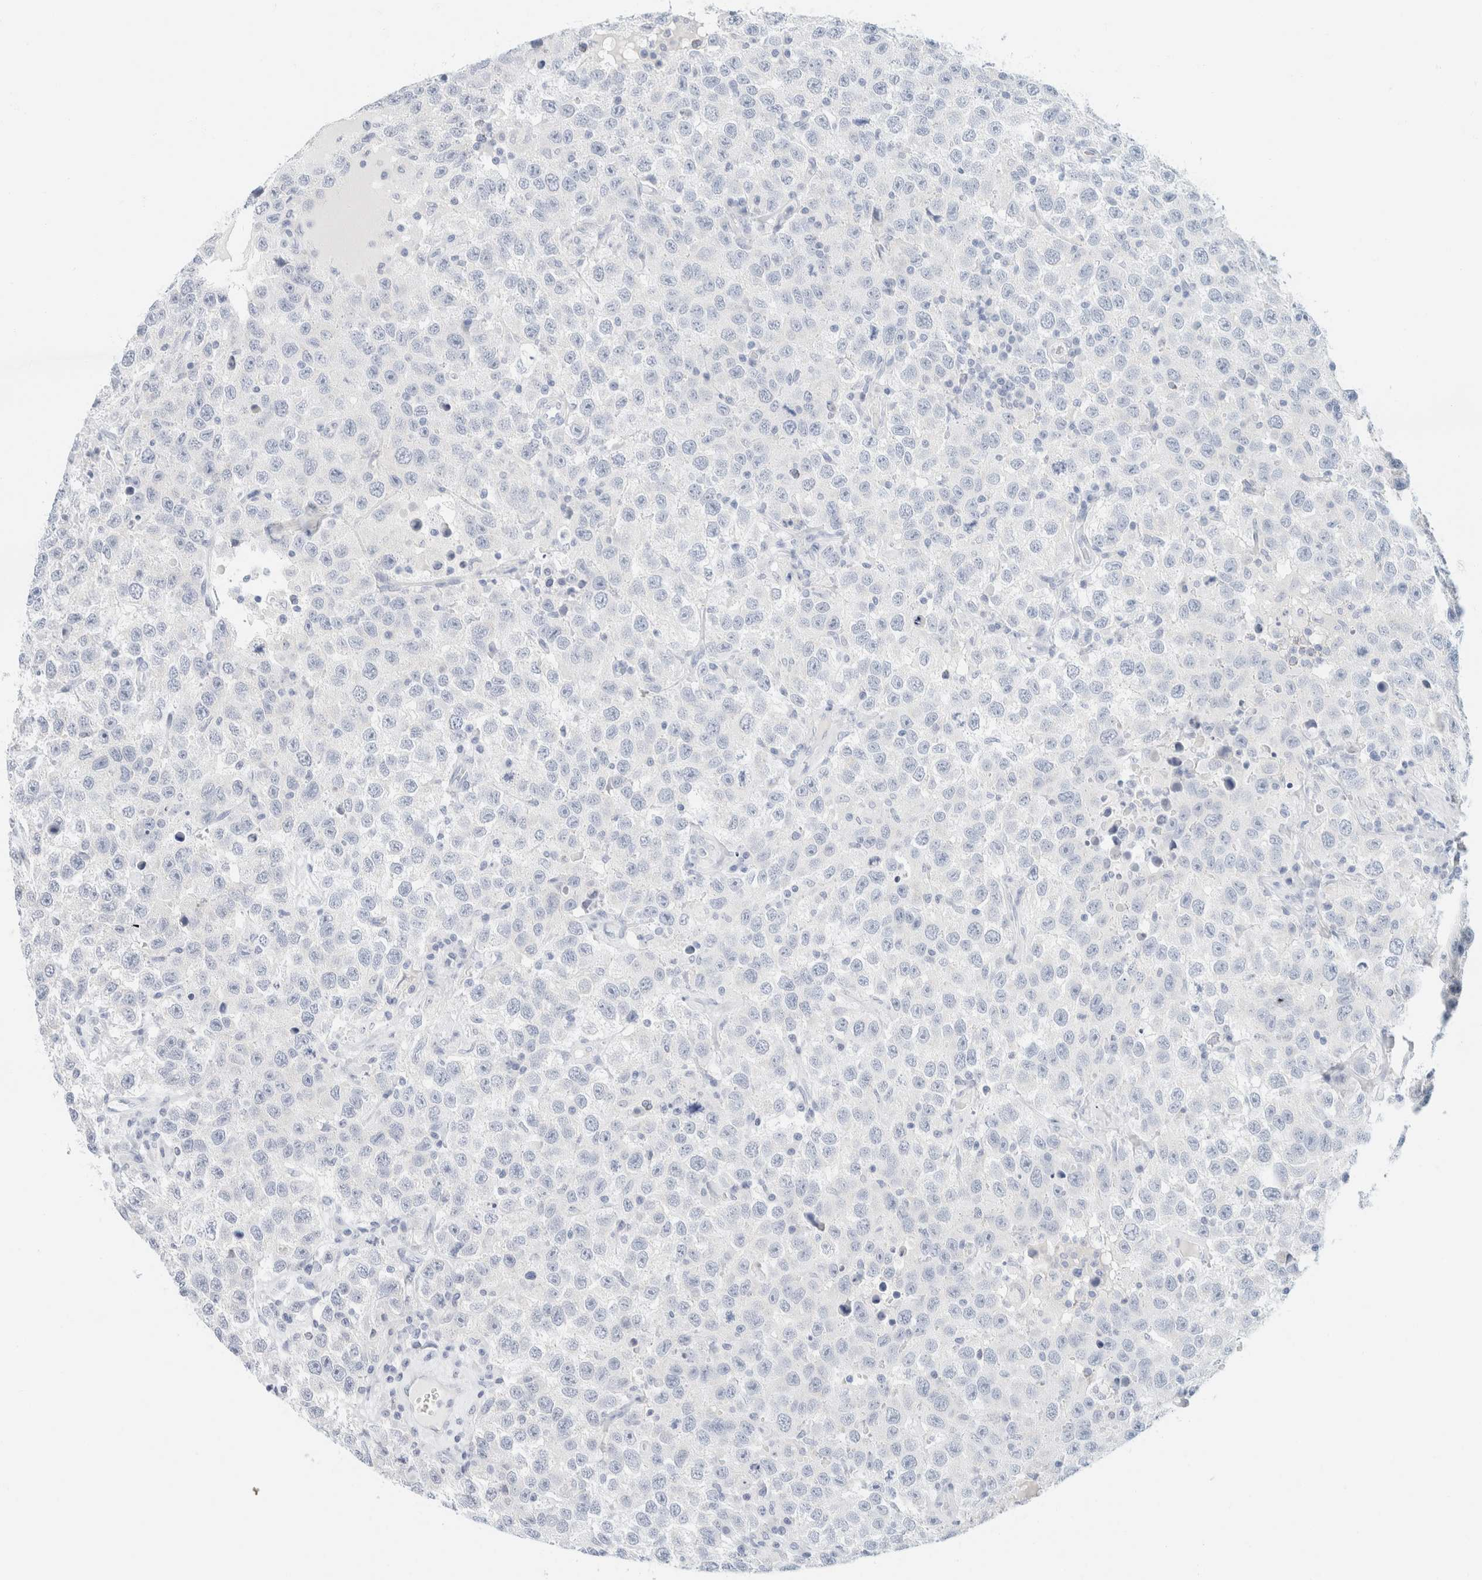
{"staining": {"intensity": "negative", "quantity": "none", "location": "none"}, "tissue": "testis cancer", "cell_type": "Tumor cells", "image_type": "cancer", "snomed": [{"axis": "morphology", "description": "Seminoma, NOS"}, {"axis": "topography", "description": "Testis"}], "caption": "A histopathology image of human testis cancer (seminoma) is negative for staining in tumor cells.", "gene": "KRT20", "patient": {"sex": "male", "age": 41}}